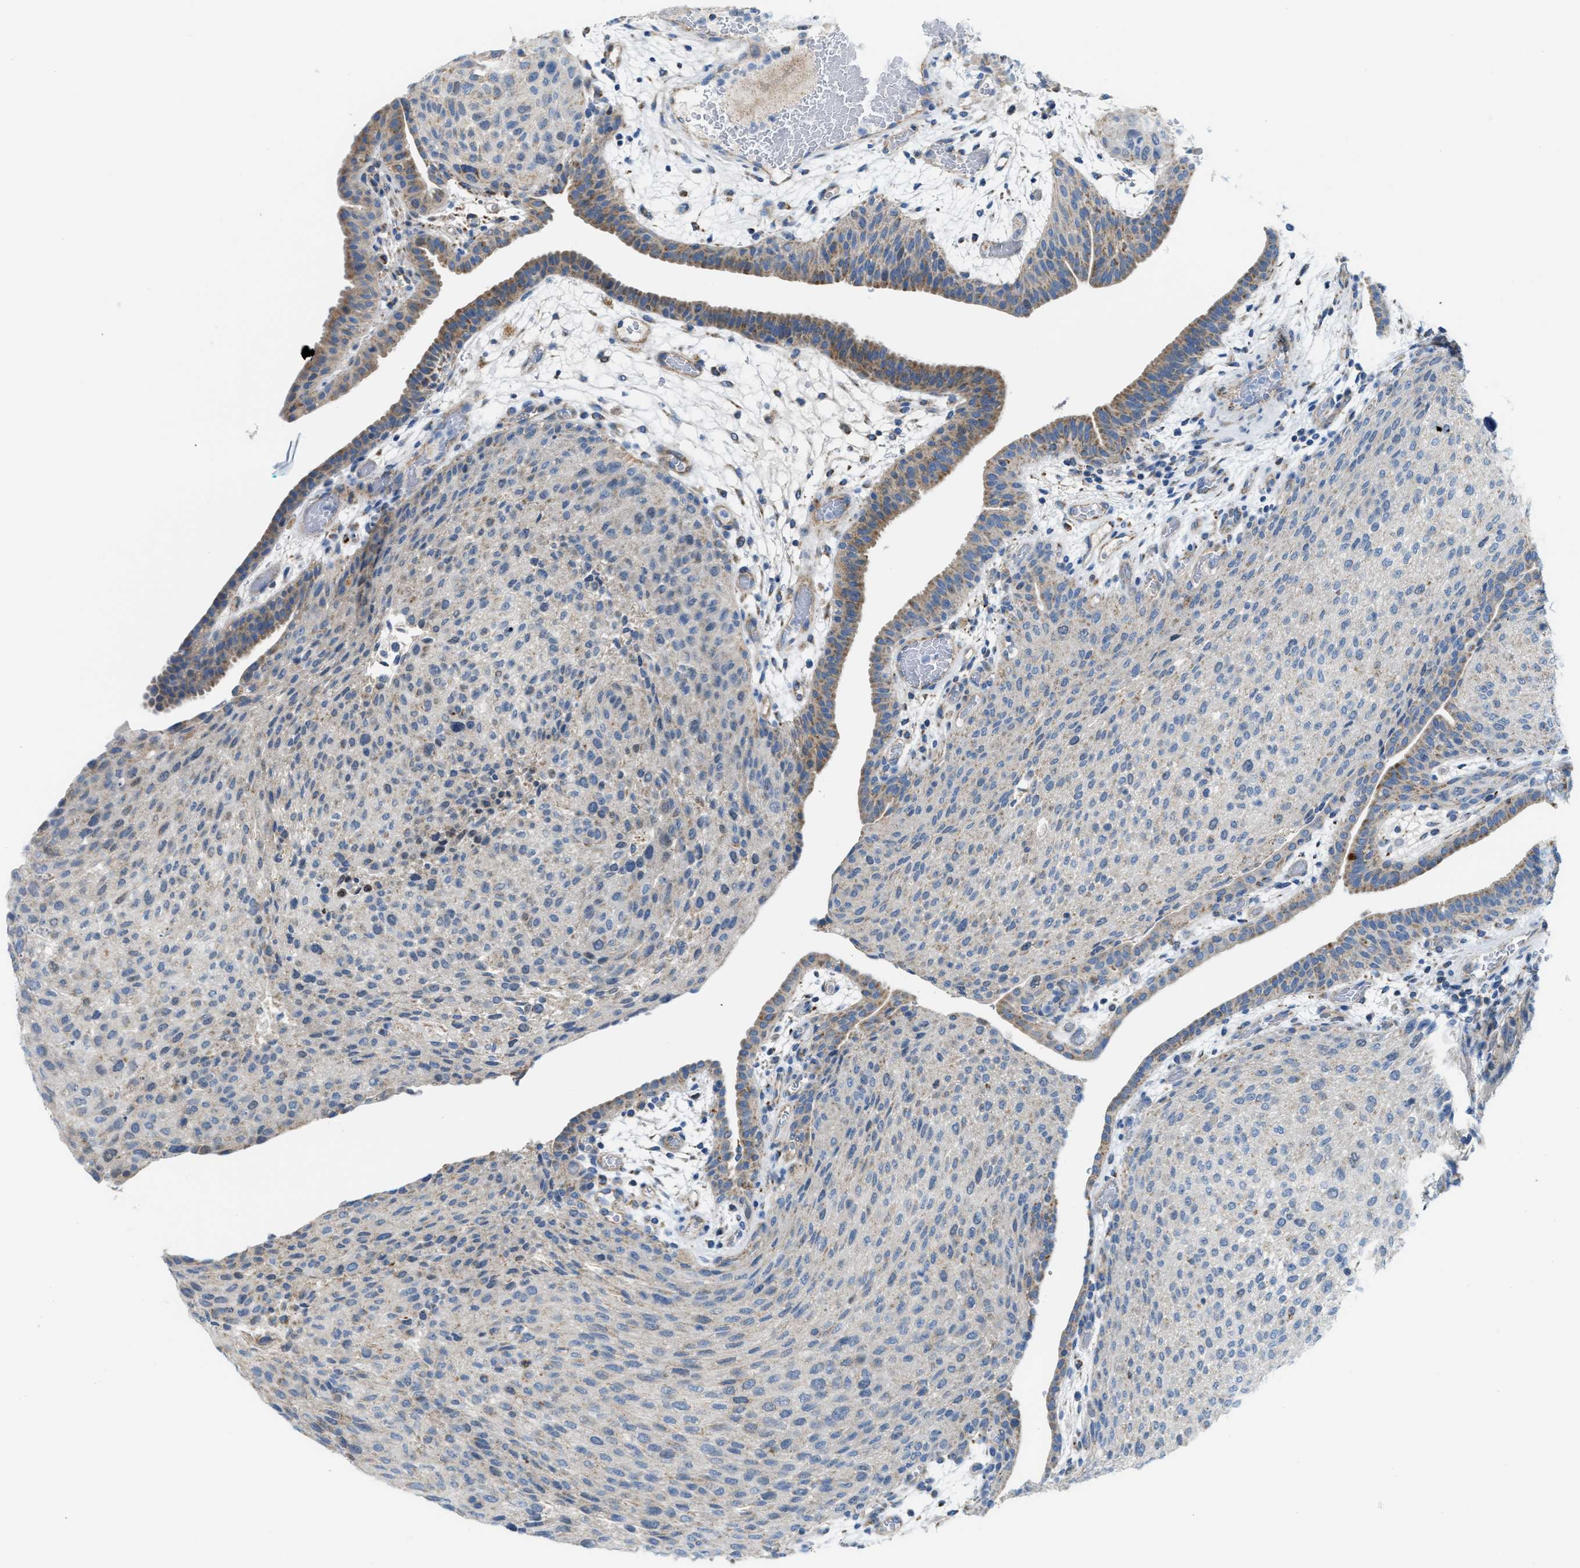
{"staining": {"intensity": "negative", "quantity": "none", "location": "none"}, "tissue": "urothelial cancer", "cell_type": "Tumor cells", "image_type": "cancer", "snomed": [{"axis": "morphology", "description": "Urothelial carcinoma, Low grade"}, {"axis": "morphology", "description": "Urothelial carcinoma, High grade"}, {"axis": "topography", "description": "Urinary bladder"}], "caption": "Immunohistochemical staining of urothelial cancer reveals no significant expression in tumor cells. The staining is performed using DAB brown chromogen with nuclei counter-stained in using hematoxylin.", "gene": "JADE1", "patient": {"sex": "male", "age": 35}}